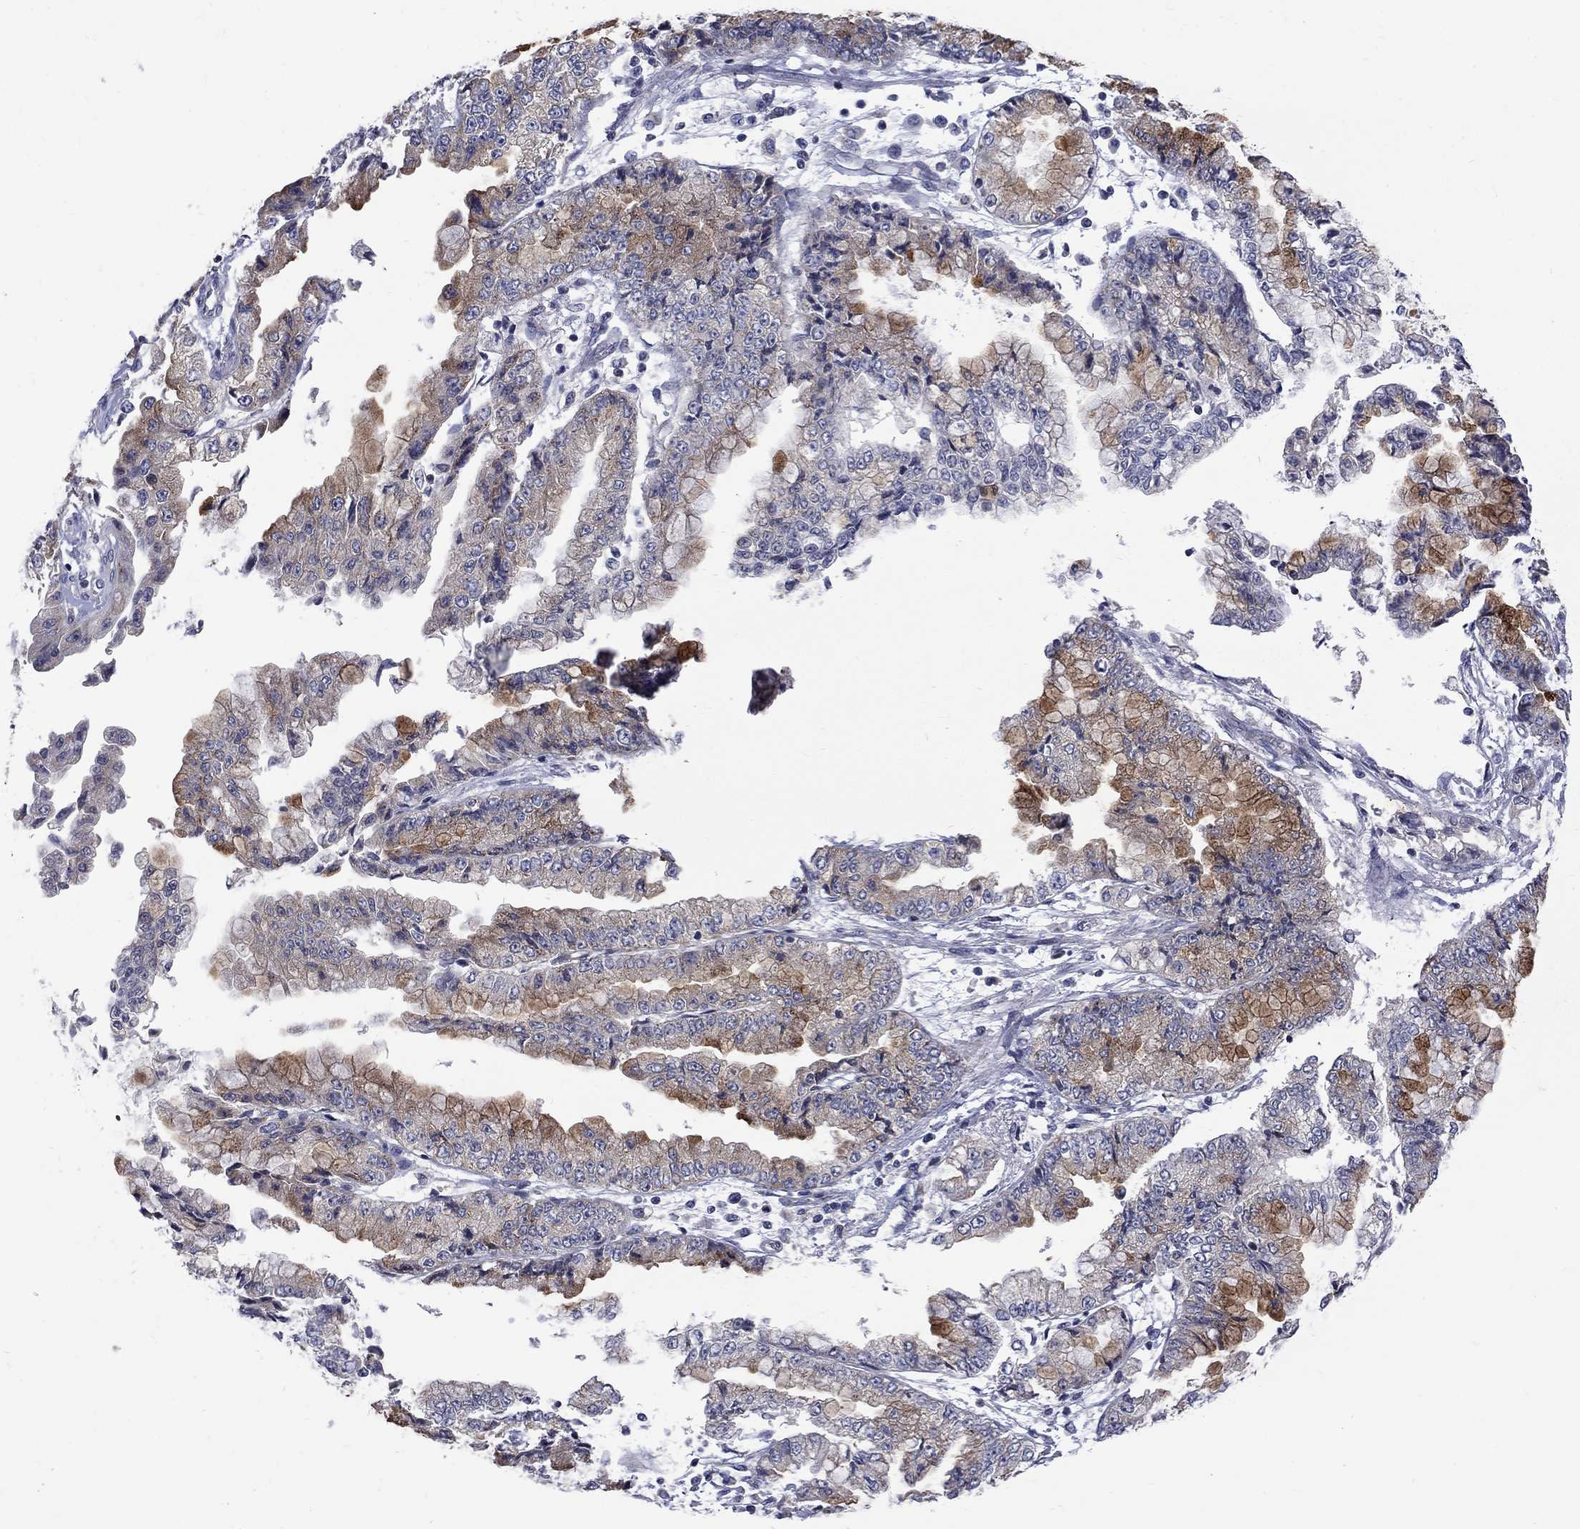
{"staining": {"intensity": "moderate", "quantity": "<25%", "location": "cytoplasmic/membranous"}, "tissue": "stomach cancer", "cell_type": "Tumor cells", "image_type": "cancer", "snomed": [{"axis": "morphology", "description": "Adenocarcinoma, NOS"}, {"axis": "topography", "description": "Stomach, upper"}], "caption": "Tumor cells demonstrate moderate cytoplasmic/membranous expression in approximately <25% of cells in stomach cancer (adenocarcinoma).", "gene": "SH2B1", "patient": {"sex": "female", "age": 74}}